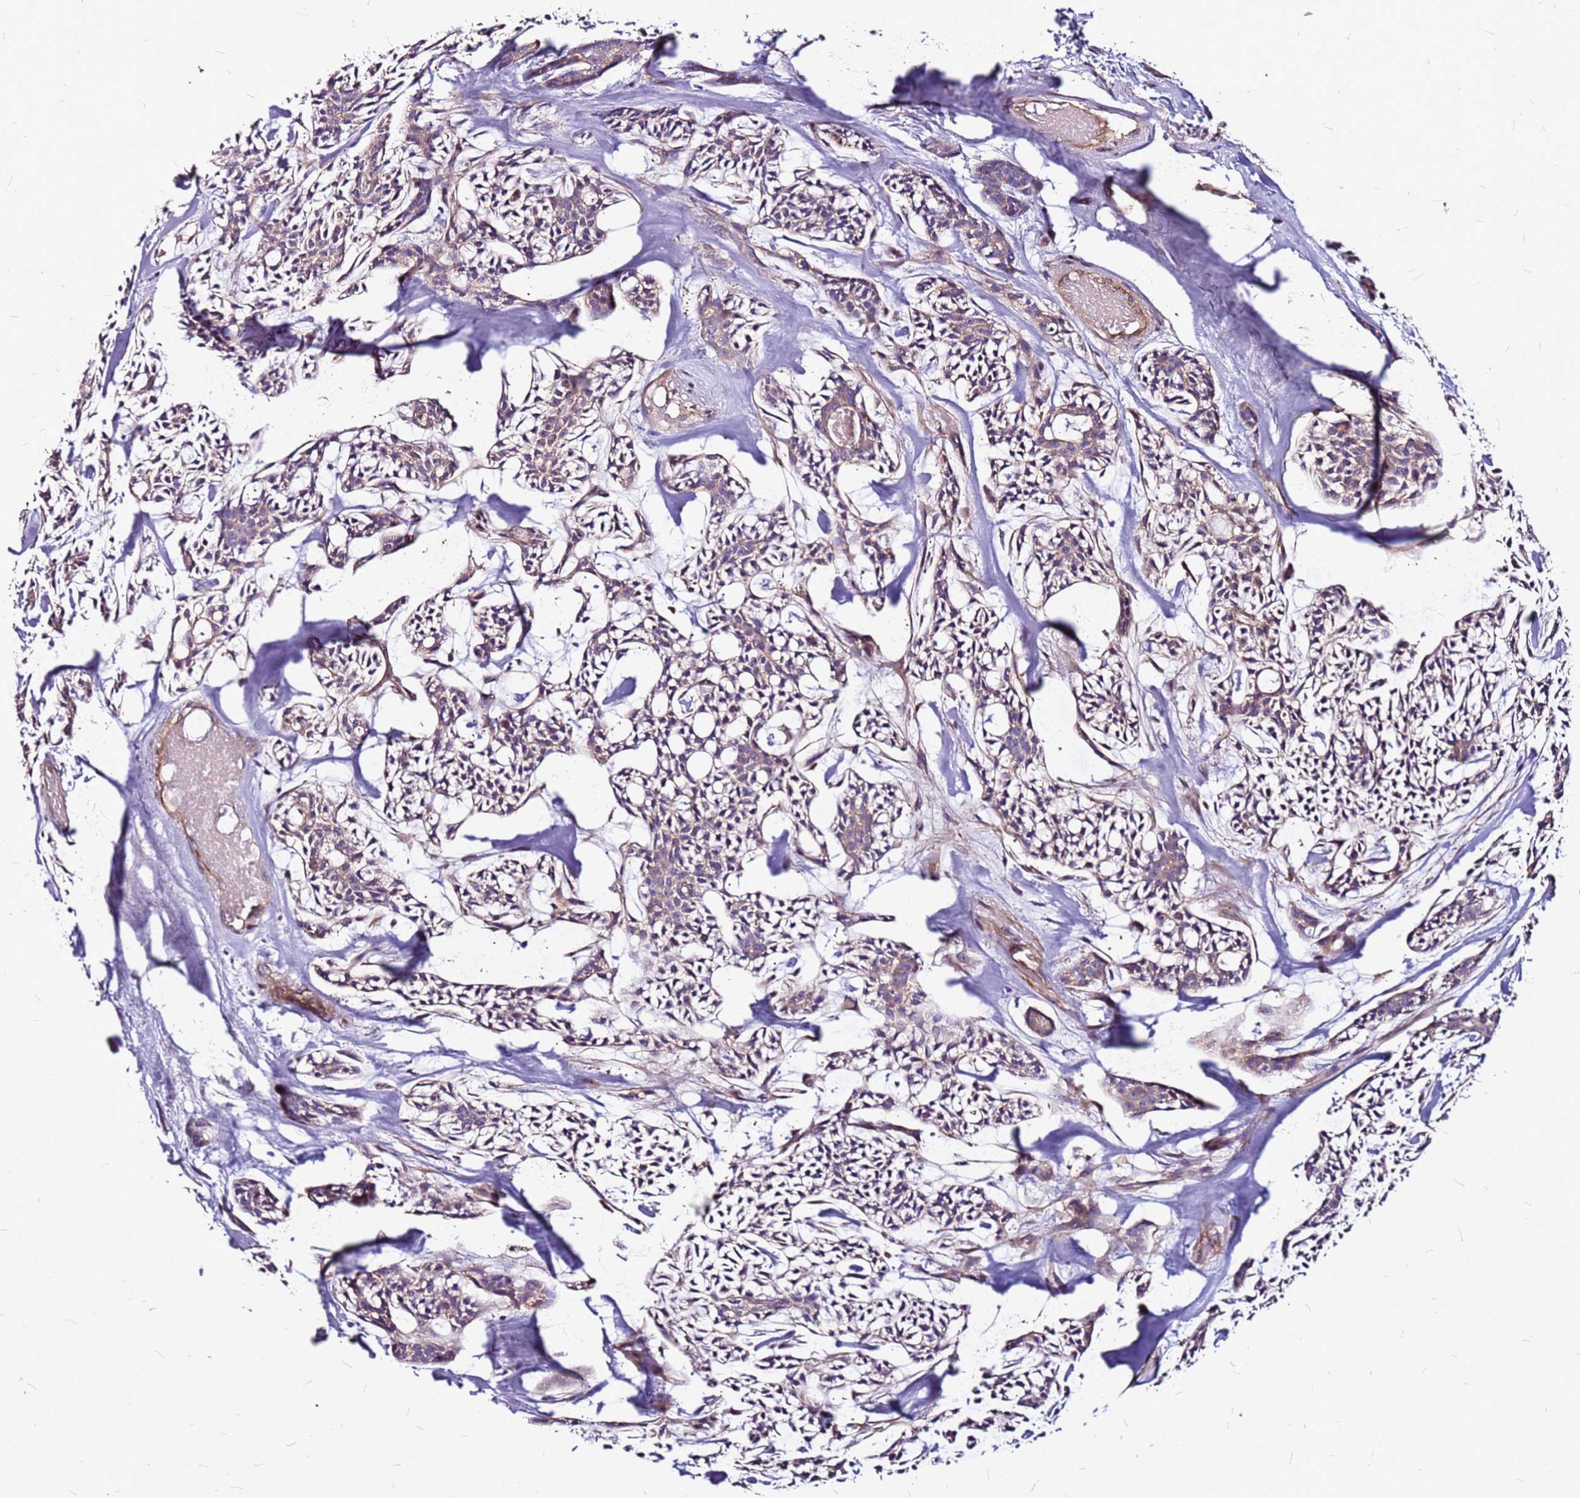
{"staining": {"intensity": "weak", "quantity": "25%-75%", "location": "cytoplasmic/membranous"}, "tissue": "head and neck cancer", "cell_type": "Tumor cells", "image_type": "cancer", "snomed": [{"axis": "morphology", "description": "Adenocarcinoma, NOS"}, {"axis": "topography", "description": "Salivary gland"}, {"axis": "topography", "description": "Head-Neck"}], "caption": "The immunohistochemical stain labels weak cytoplasmic/membranous staining in tumor cells of adenocarcinoma (head and neck) tissue.", "gene": "TOPAZ1", "patient": {"sex": "male", "age": 55}}